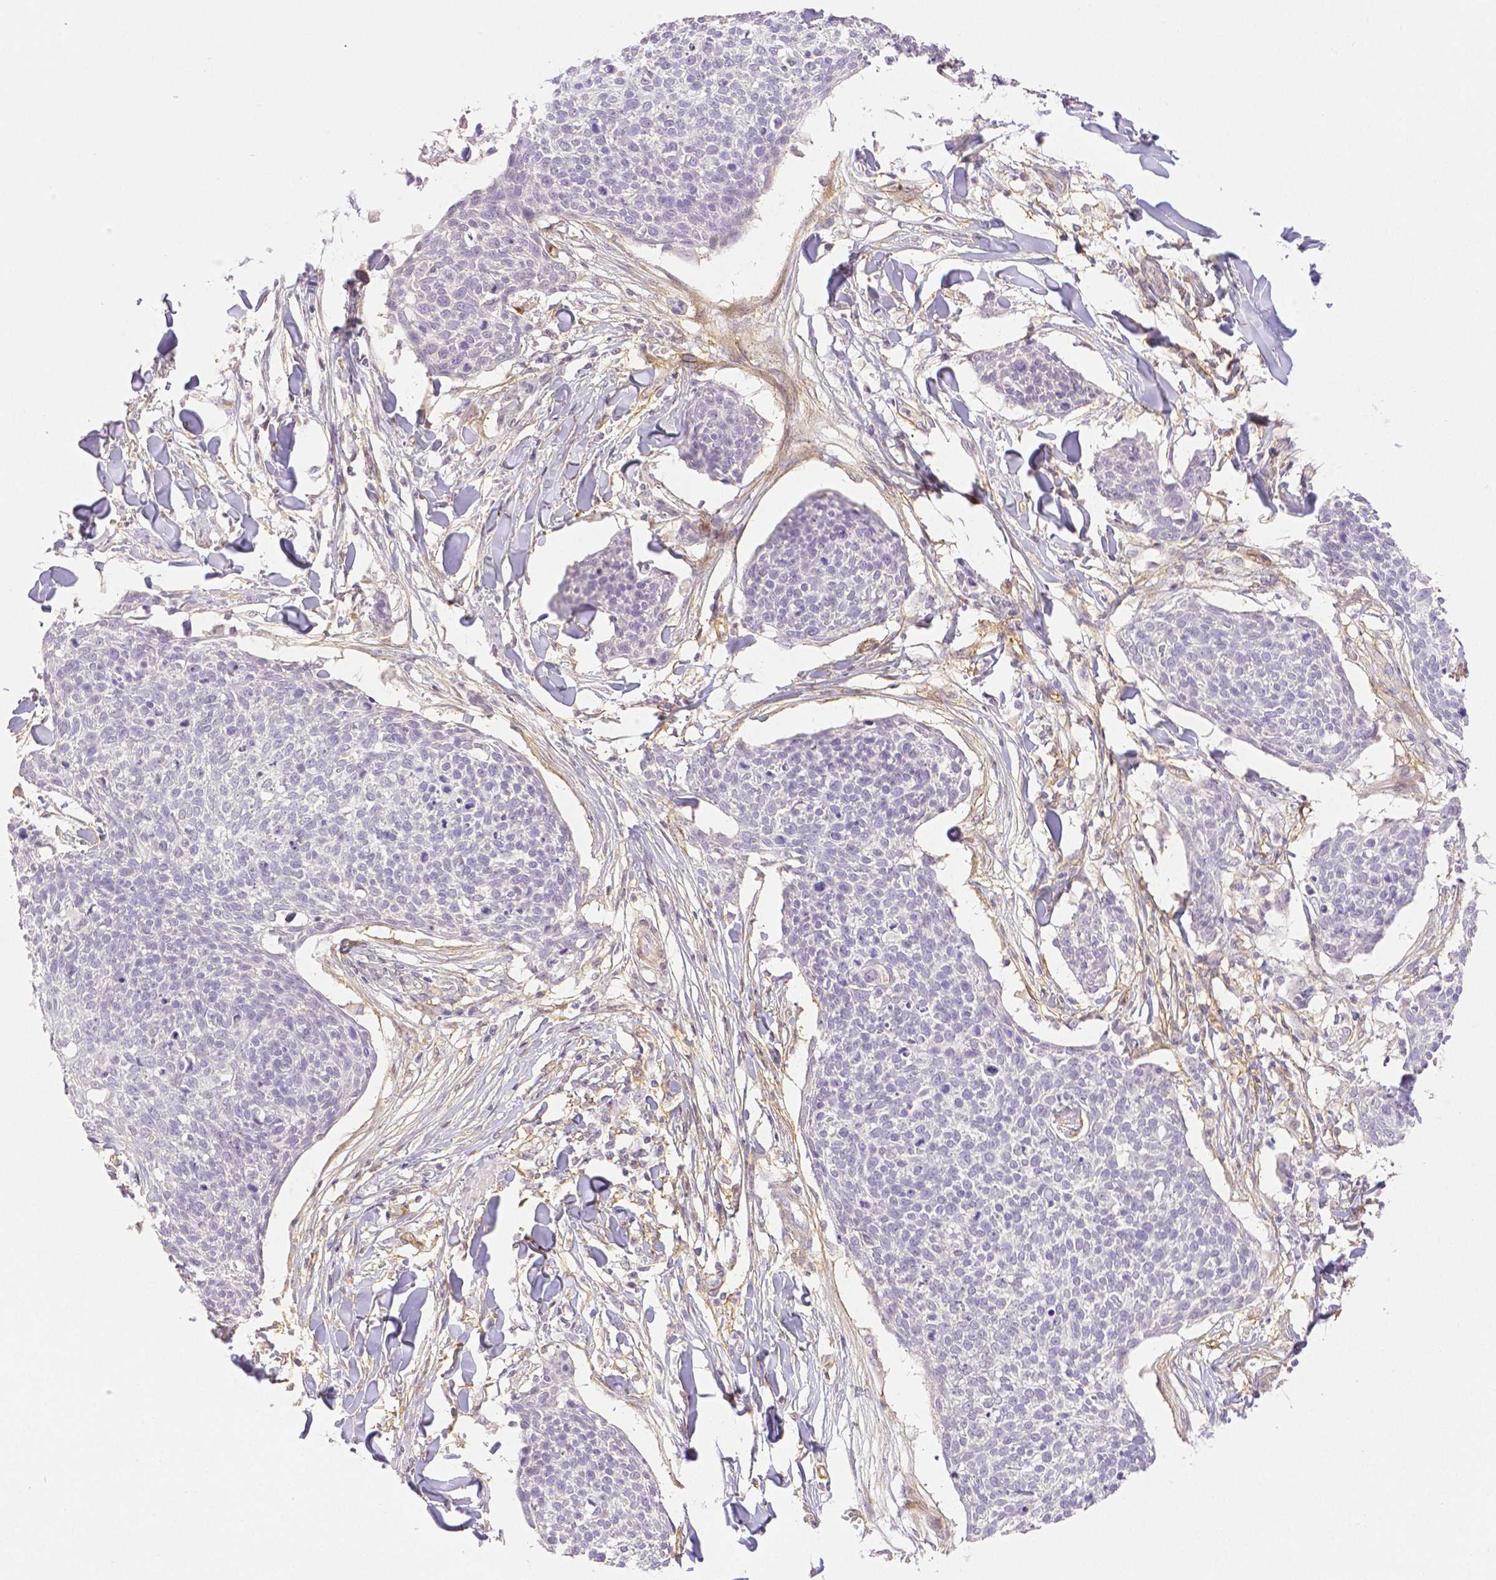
{"staining": {"intensity": "negative", "quantity": "none", "location": "none"}, "tissue": "skin cancer", "cell_type": "Tumor cells", "image_type": "cancer", "snomed": [{"axis": "morphology", "description": "Squamous cell carcinoma, NOS"}, {"axis": "topography", "description": "Skin"}, {"axis": "topography", "description": "Vulva"}], "caption": "Photomicrograph shows no significant protein staining in tumor cells of skin squamous cell carcinoma.", "gene": "THY1", "patient": {"sex": "female", "age": 75}}